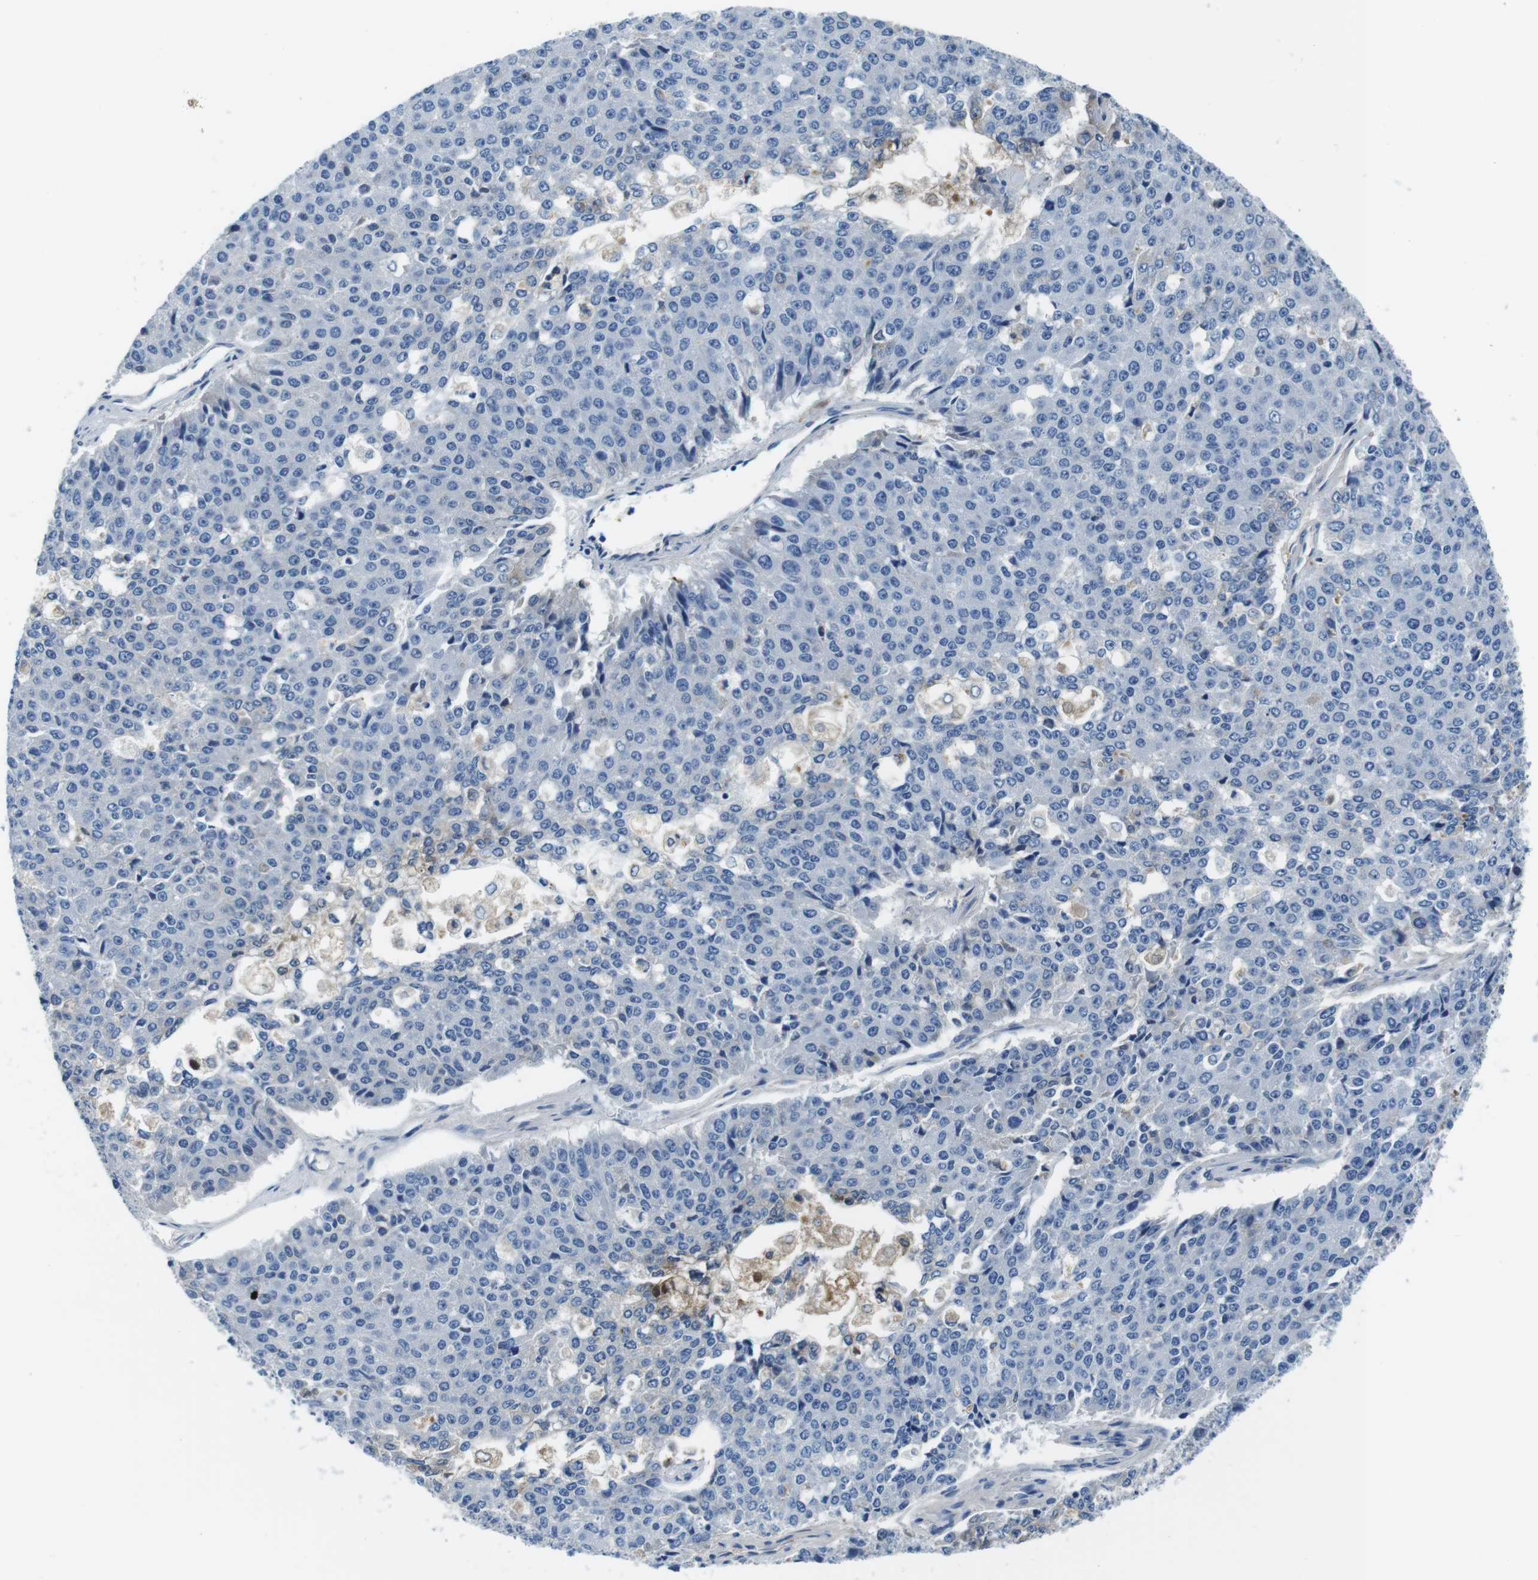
{"staining": {"intensity": "negative", "quantity": "none", "location": "none"}, "tissue": "pancreatic cancer", "cell_type": "Tumor cells", "image_type": "cancer", "snomed": [{"axis": "morphology", "description": "Adenocarcinoma, NOS"}, {"axis": "topography", "description": "Pancreas"}], "caption": "Image shows no protein staining in tumor cells of pancreatic cancer tissue. The staining was performed using DAB (3,3'-diaminobenzidine) to visualize the protein expression in brown, while the nuclei were stained in blue with hematoxylin (Magnification: 20x).", "gene": "IGKC", "patient": {"sex": "male", "age": 50}}